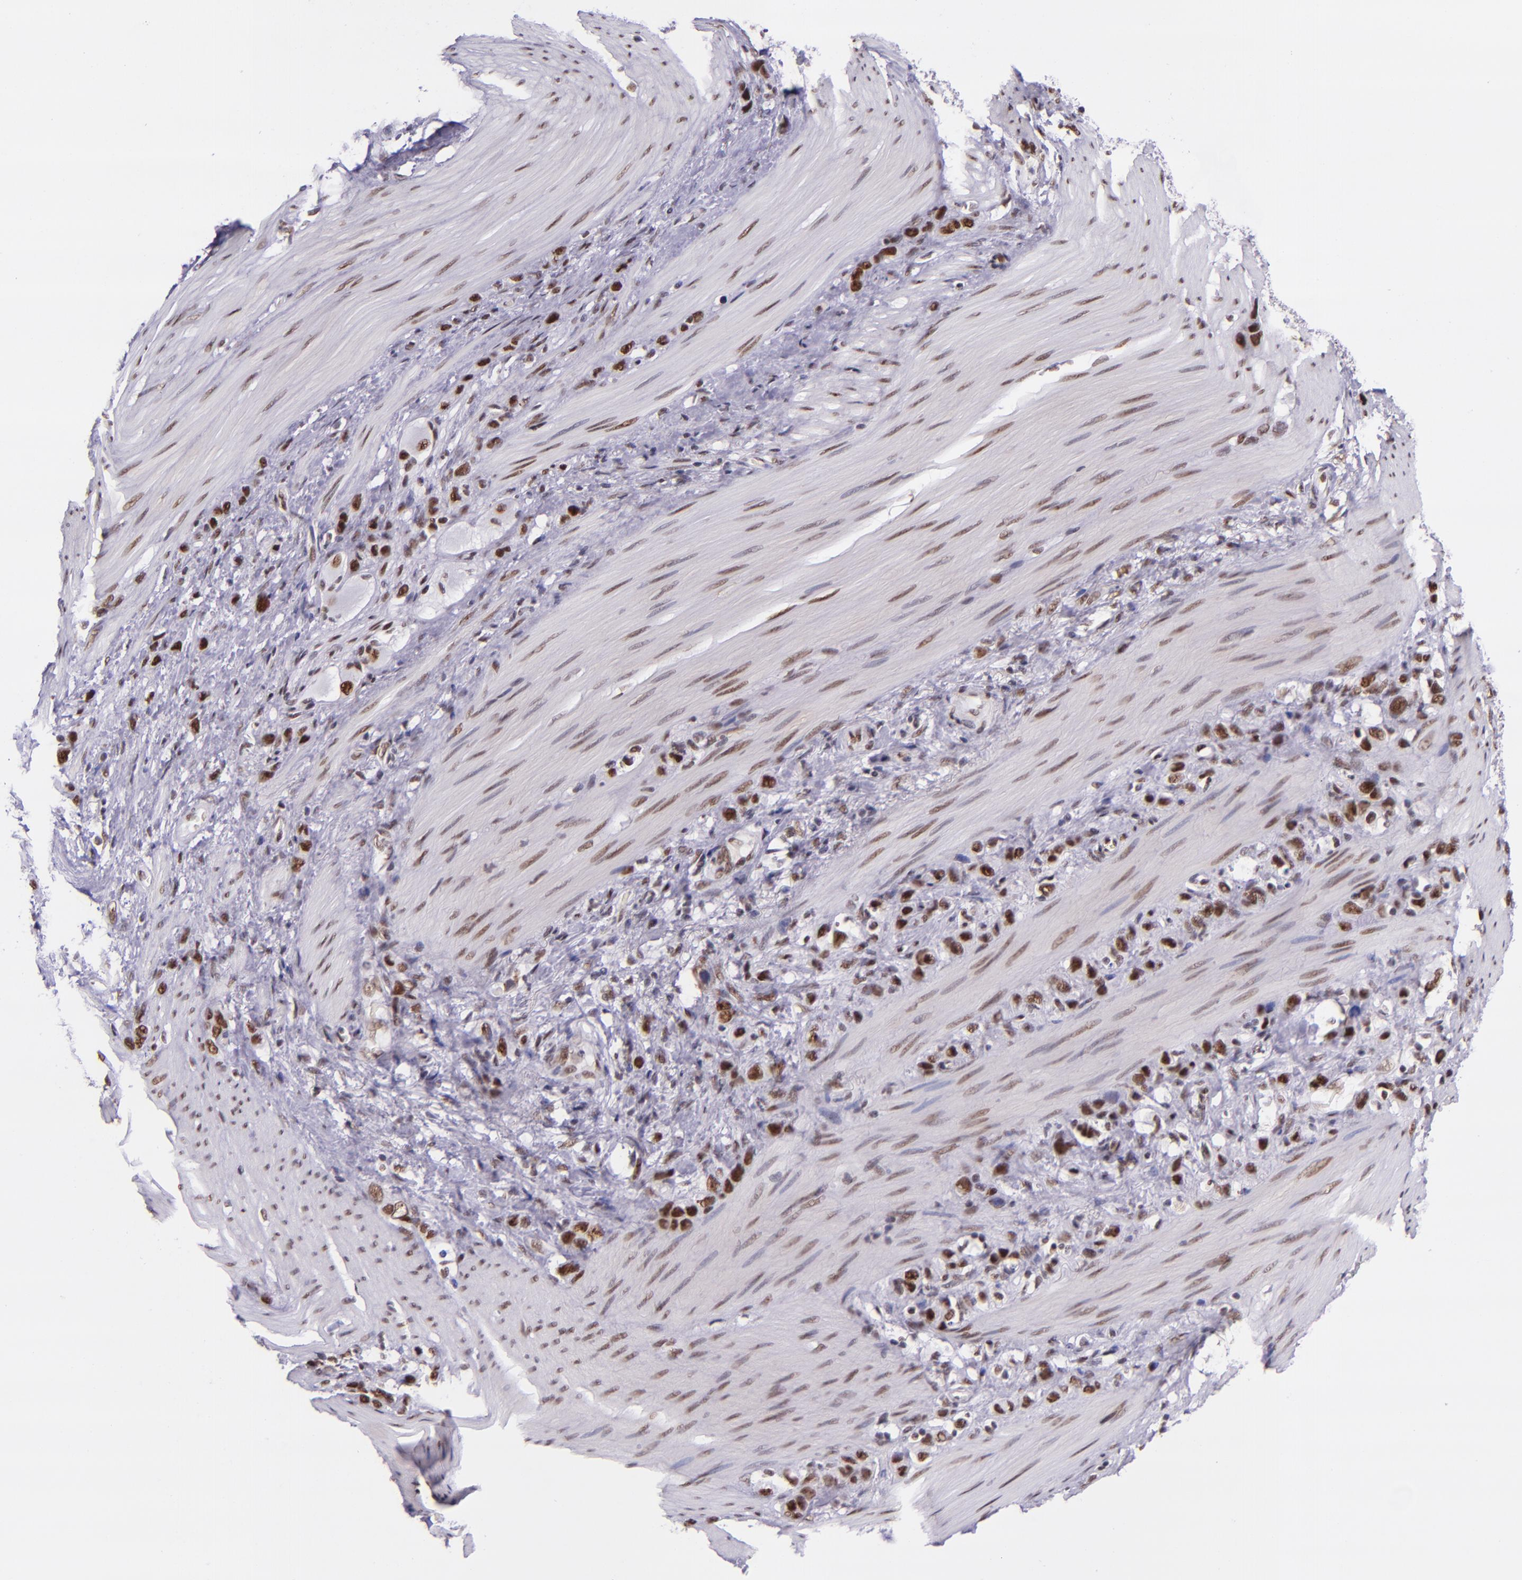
{"staining": {"intensity": "moderate", "quantity": ">75%", "location": "nuclear"}, "tissue": "stomach cancer", "cell_type": "Tumor cells", "image_type": "cancer", "snomed": [{"axis": "morphology", "description": "Normal tissue, NOS"}, {"axis": "morphology", "description": "Adenocarcinoma, NOS"}, {"axis": "morphology", "description": "Adenocarcinoma, High grade"}, {"axis": "topography", "description": "Stomach, upper"}, {"axis": "topography", "description": "Stomach"}], "caption": "An IHC photomicrograph of tumor tissue is shown. Protein staining in brown highlights moderate nuclear positivity in stomach cancer (adenocarcinoma (high-grade)) within tumor cells.", "gene": "GPKOW", "patient": {"sex": "female", "age": 65}}